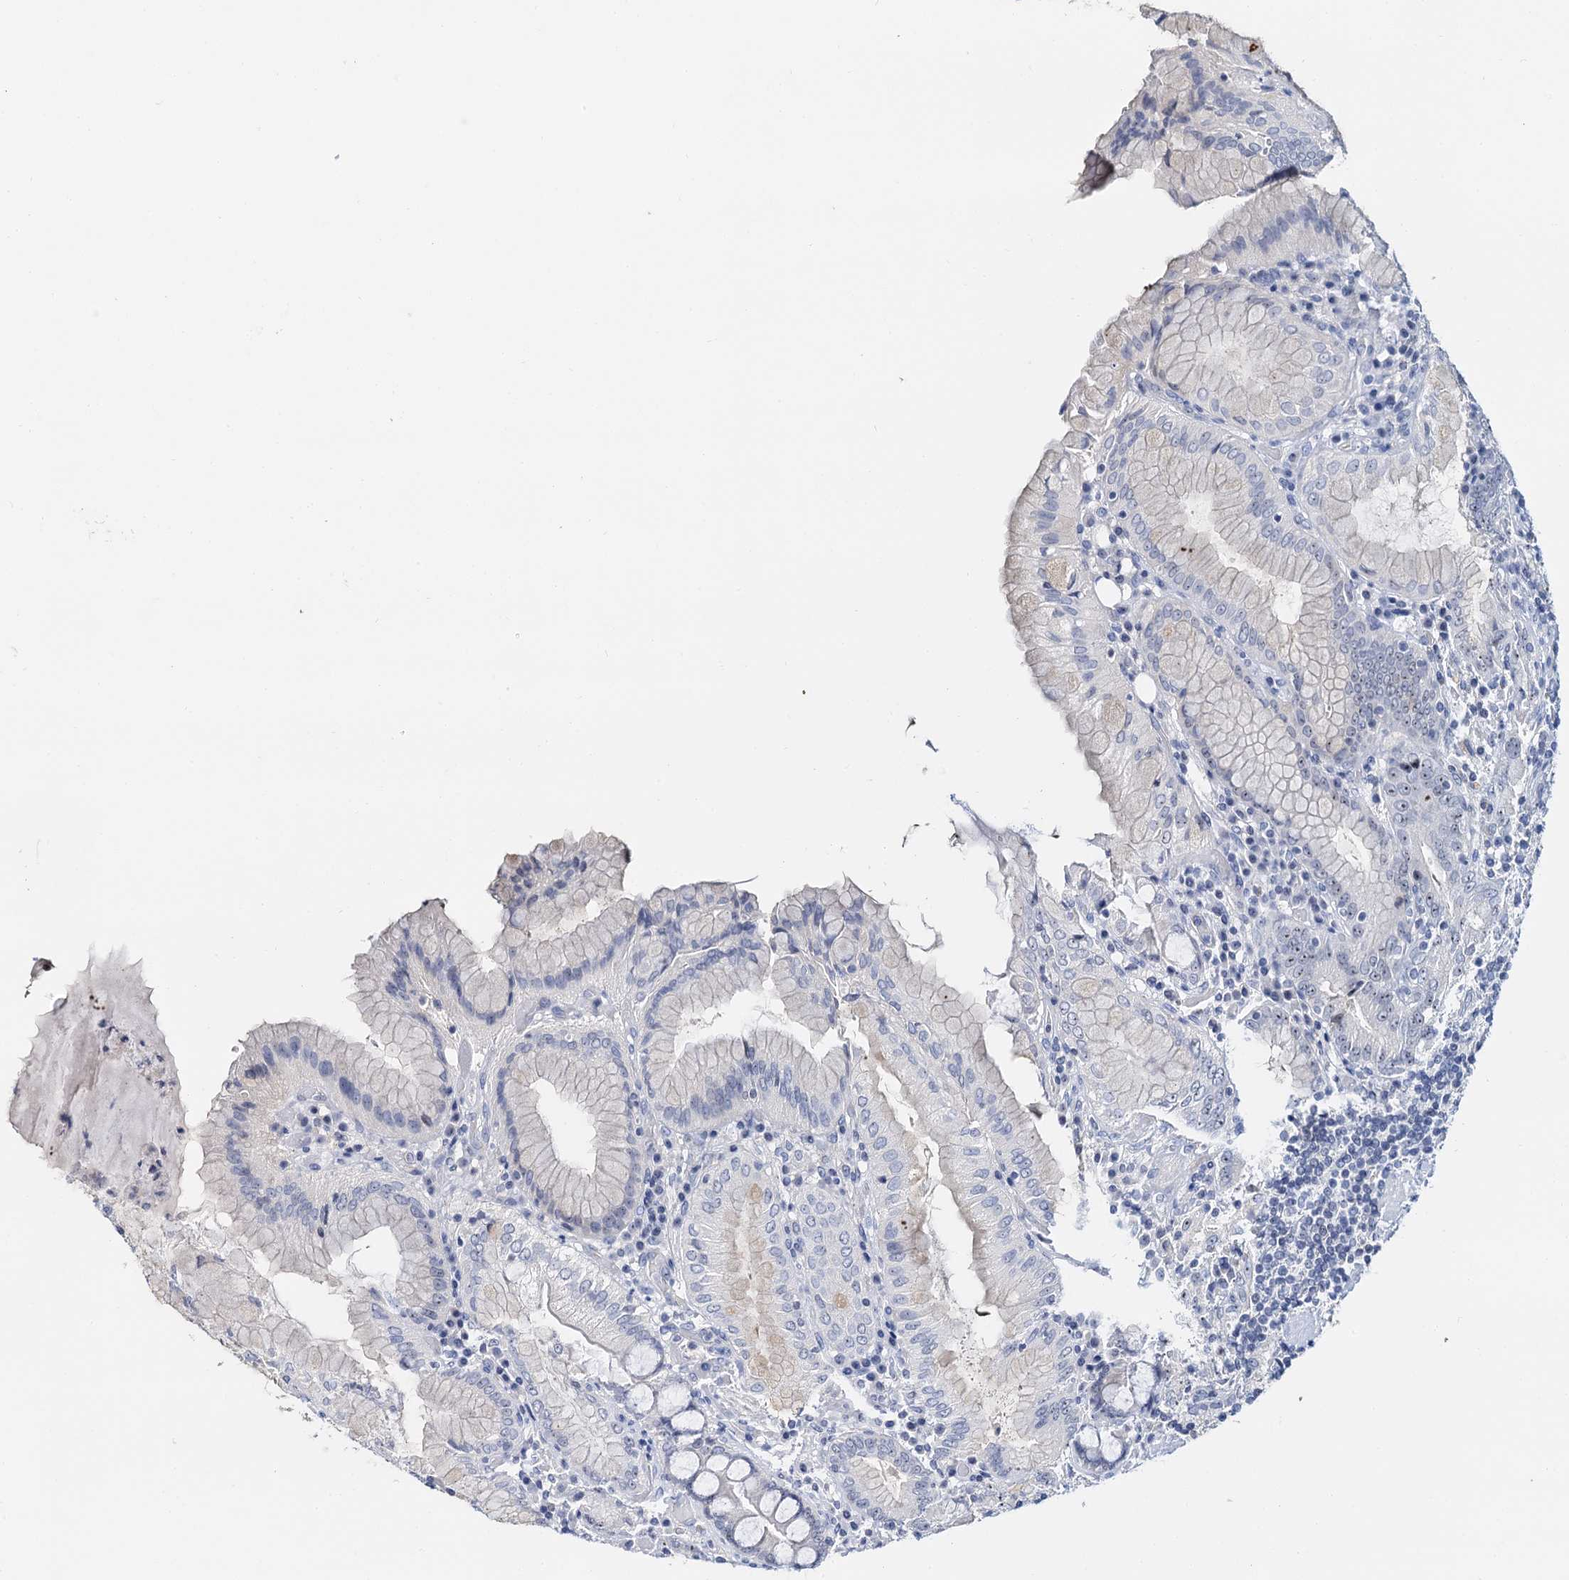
{"staining": {"intensity": "negative", "quantity": "none", "location": "none"}, "tissue": "stomach", "cell_type": "Glandular cells", "image_type": "normal", "snomed": [{"axis": "morphology", "description": "Normal tissue, NOS"}, {"axis": "topography", "description": "Stomach, upper"}, {"axis": "topography", "description": "Stomach, lower"}], "caption": "IHC histopathology image of normal stomach: stomach stained with DAB (3,3'-diaminobenzidine) reveals no significant protein staining in glandular cells.", "gene": "NOP2", "patient": {"sex": "female", "age": 76}}